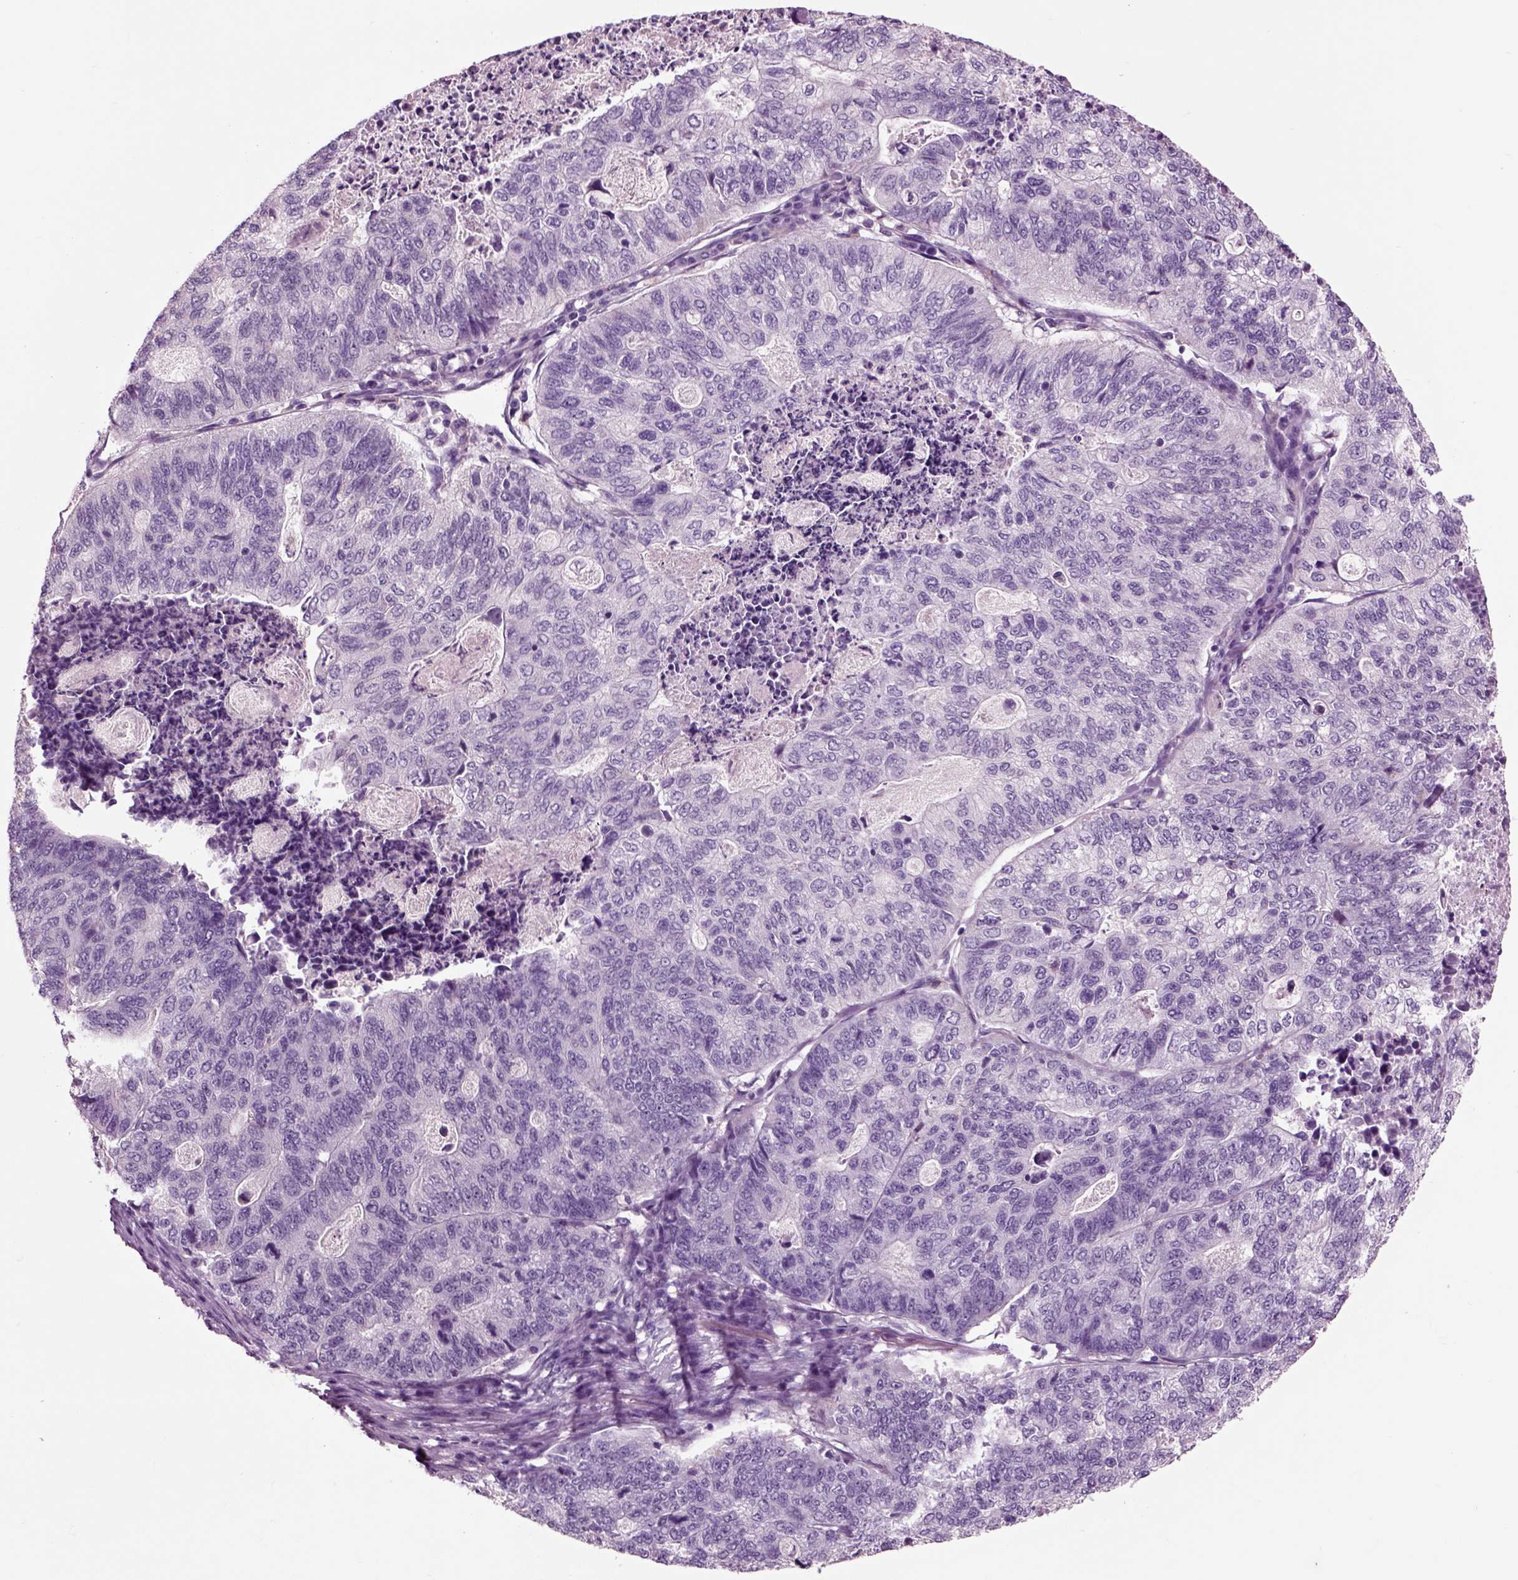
{"staining": {"intensity": "negative", "quantity": "none", "location": "none"}, "tissue": "stomach cancer", "cell_type": "Tumor cells", "image_type": "cancer", "snomed": [{"axis": "morphology", "description": "Adenocarcinoma, NOS"}, {"axis": "topography", "description": "Stomach, upper"}], "caption": "Protein analysis of stomach cancer (adenocarcinoma) demonstrates no significant positivity in tumor cells.", "gene": "CHGB", "patient": {"sex": "female", "age": 67}}